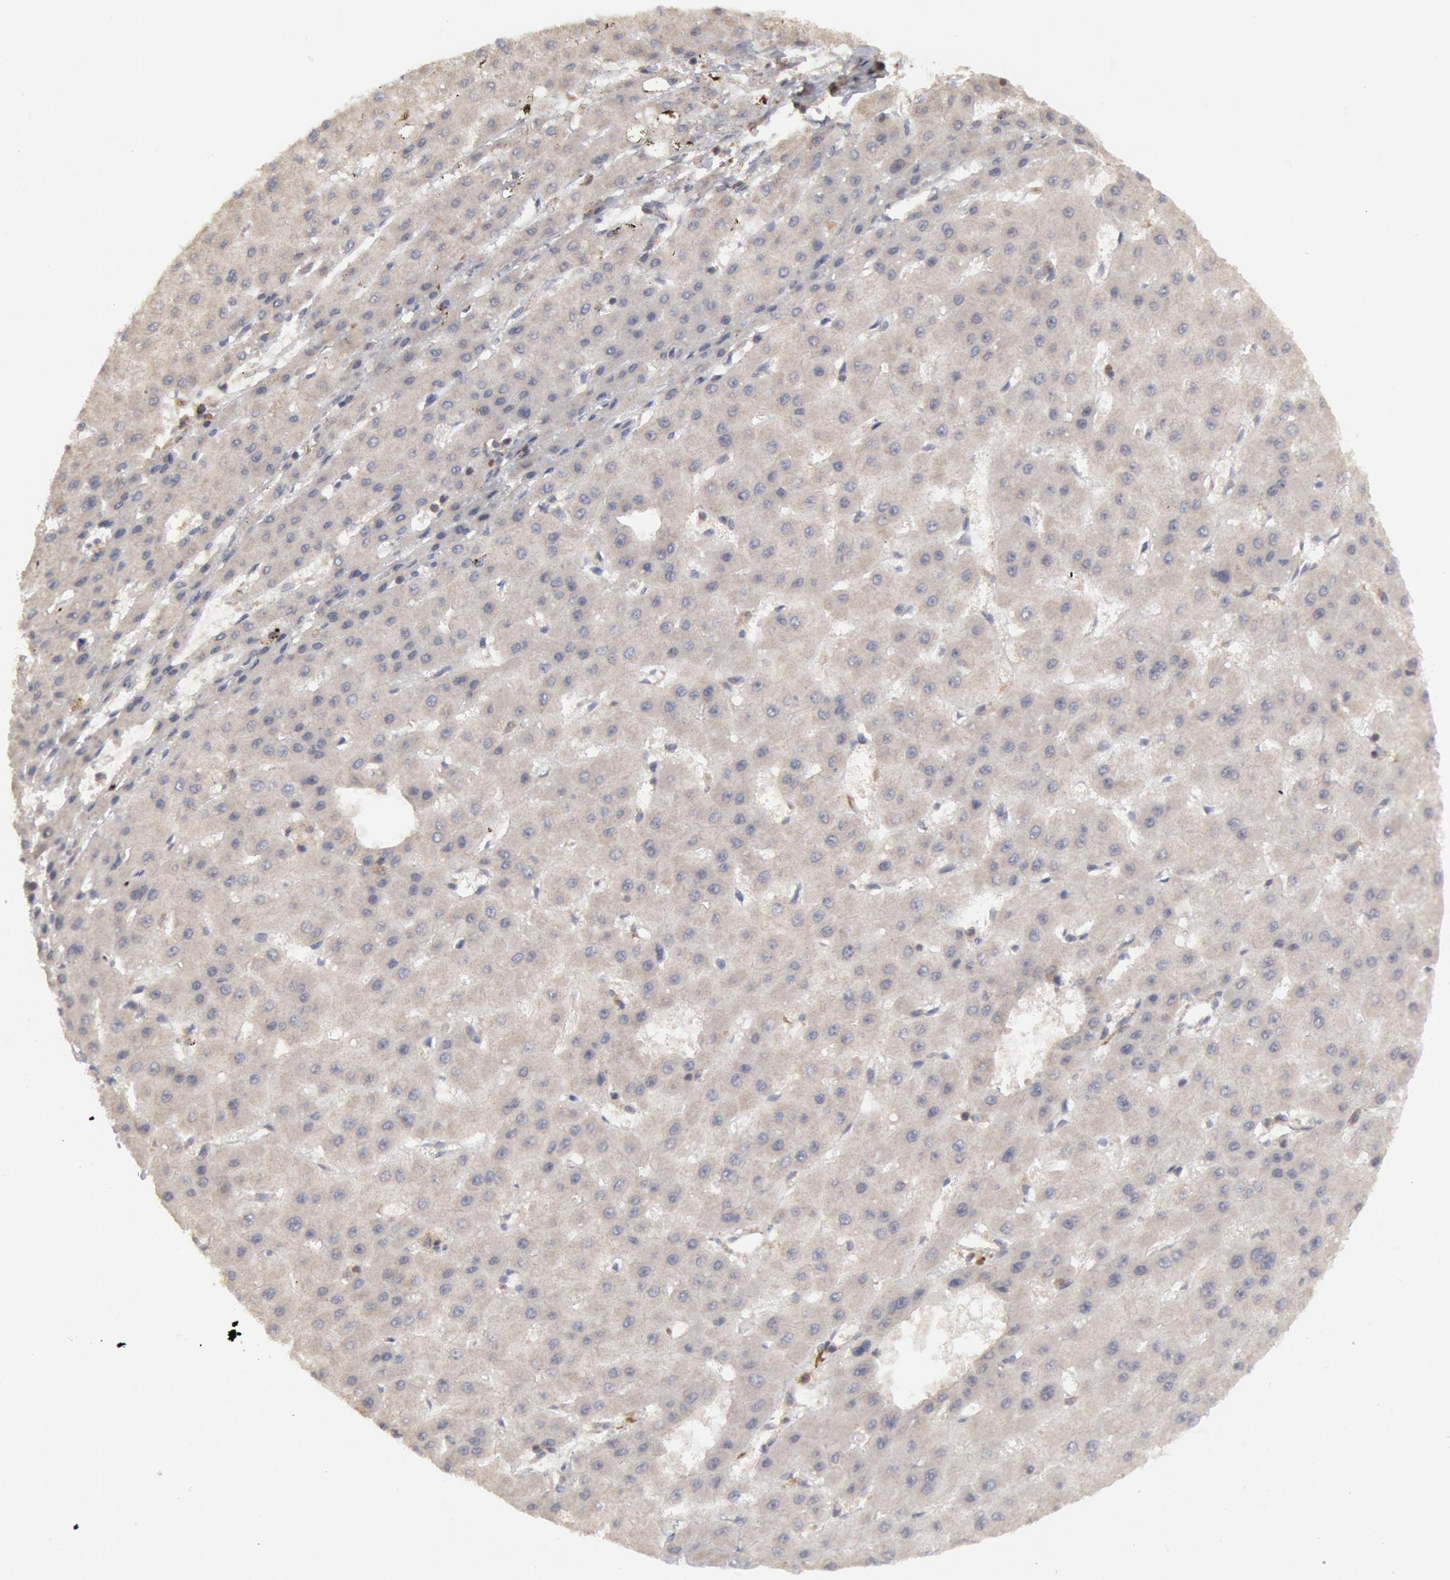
{"staining": {"intensity": "negative", "quantity": "none", "location": "none"}, "tissue": "liver cancer", "cell_type": "Tumor cells", "image_type": "cancer", "snomed": [{"axis": "morphology", "description": "Carcinoma, Hepatocellular, NOS"}, {"axis": "topography", "description": "Liver"}], "caption": "This histopathology image is of liver hepatocellular carcinoma stained with immunohistochemistry to label a protein in brown with the nuclei are counter-stained blue. There is no staining in tumor cells. (DAB immunohistochemistry (IHC), high magnification).", "gene": "OSBPL8", "patient": {"sex": "female", "age": 52}}